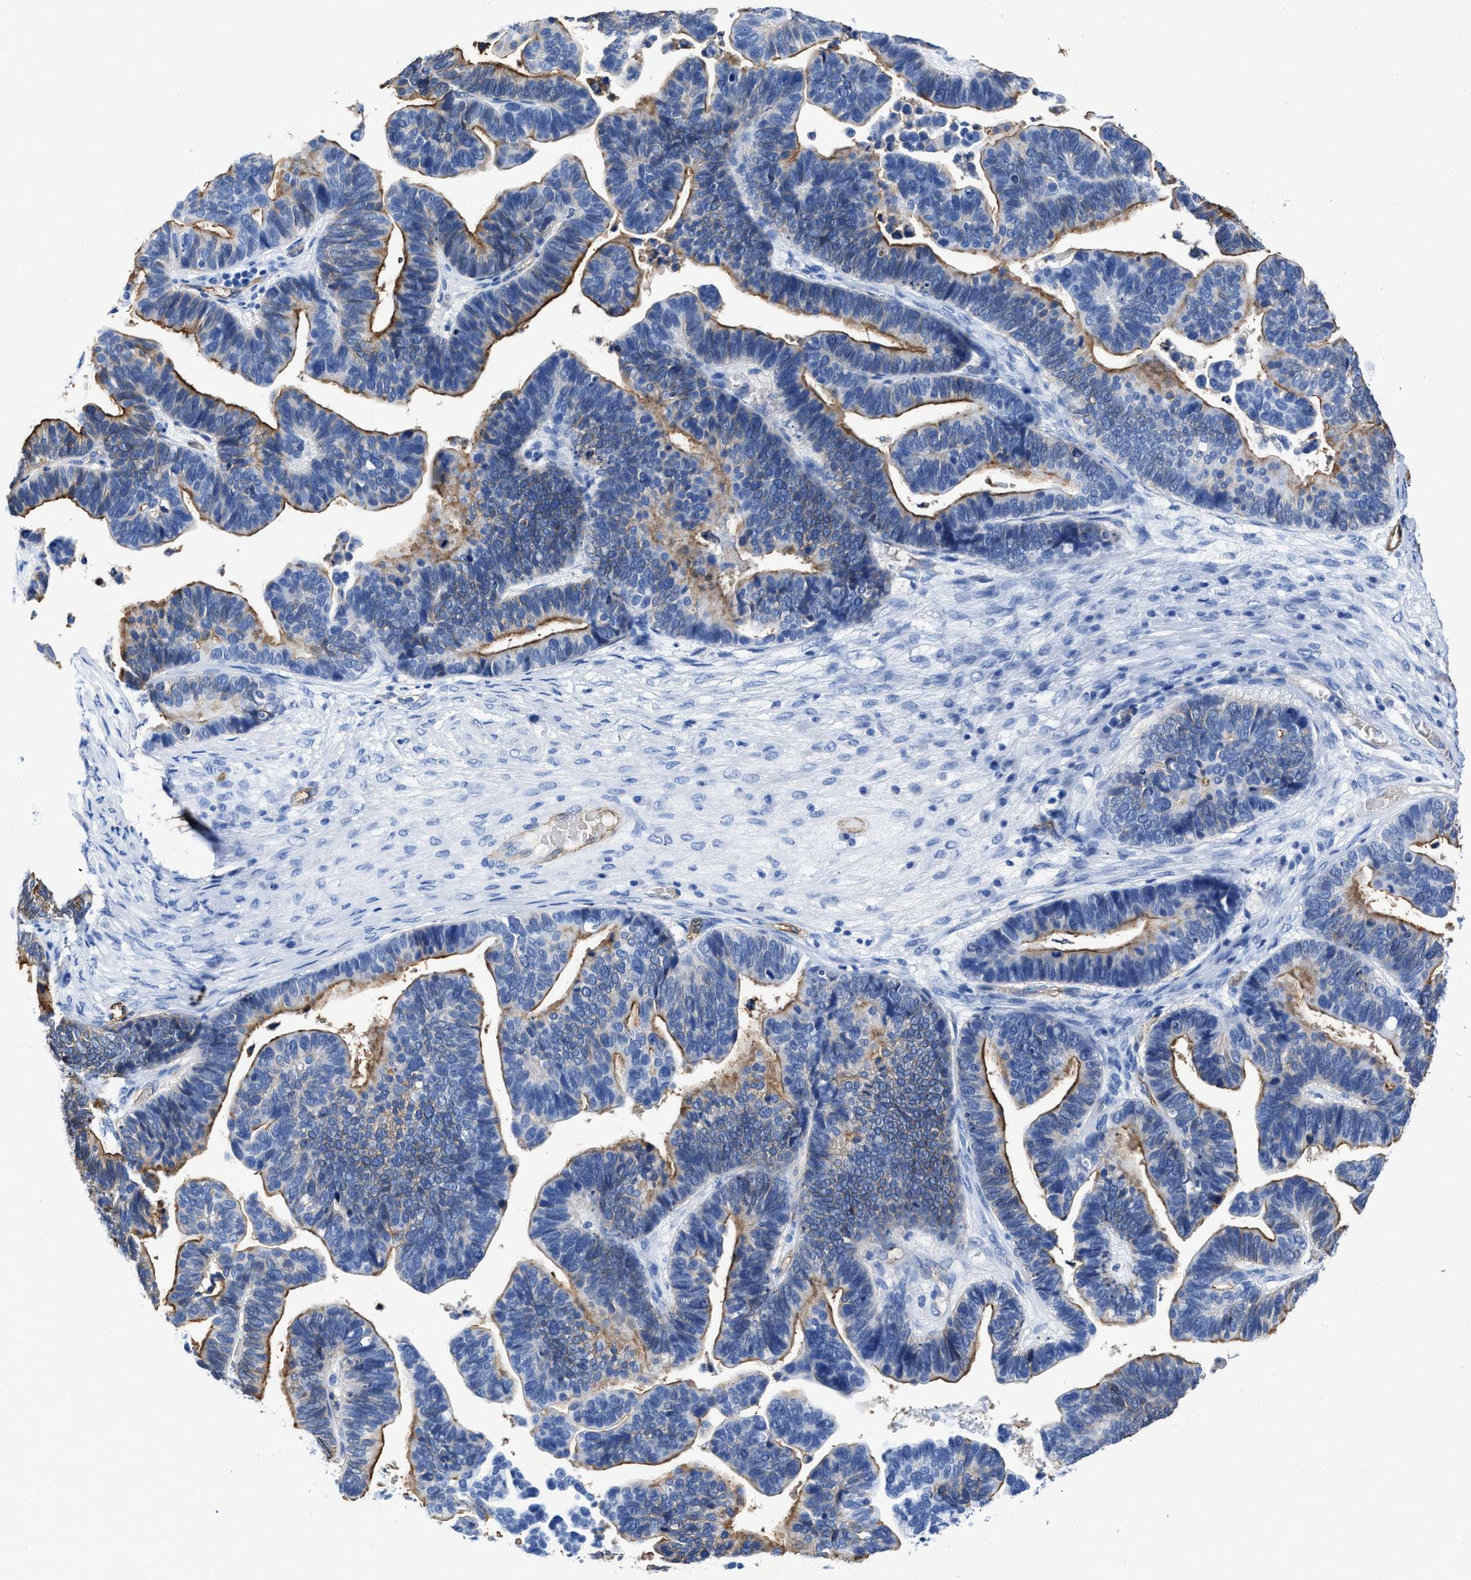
{"staining": {"intensity": "strong", "quantity": ">75%", "location": "cytoplasmic/membranous"}, "tissue": "ovarian cancer", "cell_type": "Tumor cells", "image_type": "cancer", "snomed": [{"axis": "morphology", "description": "Cystadenocarcinoma, serous, NOS"}, {"axis": "topography", "description": "Ovary"}], "caption": "Ovarian cancer stained with a brown dye displays strong cytoplasmic/membranous positive positivity in about >75% of tumor cells.", "gene": "AQP1", "patient": {"sex": "female", "age": 56}}